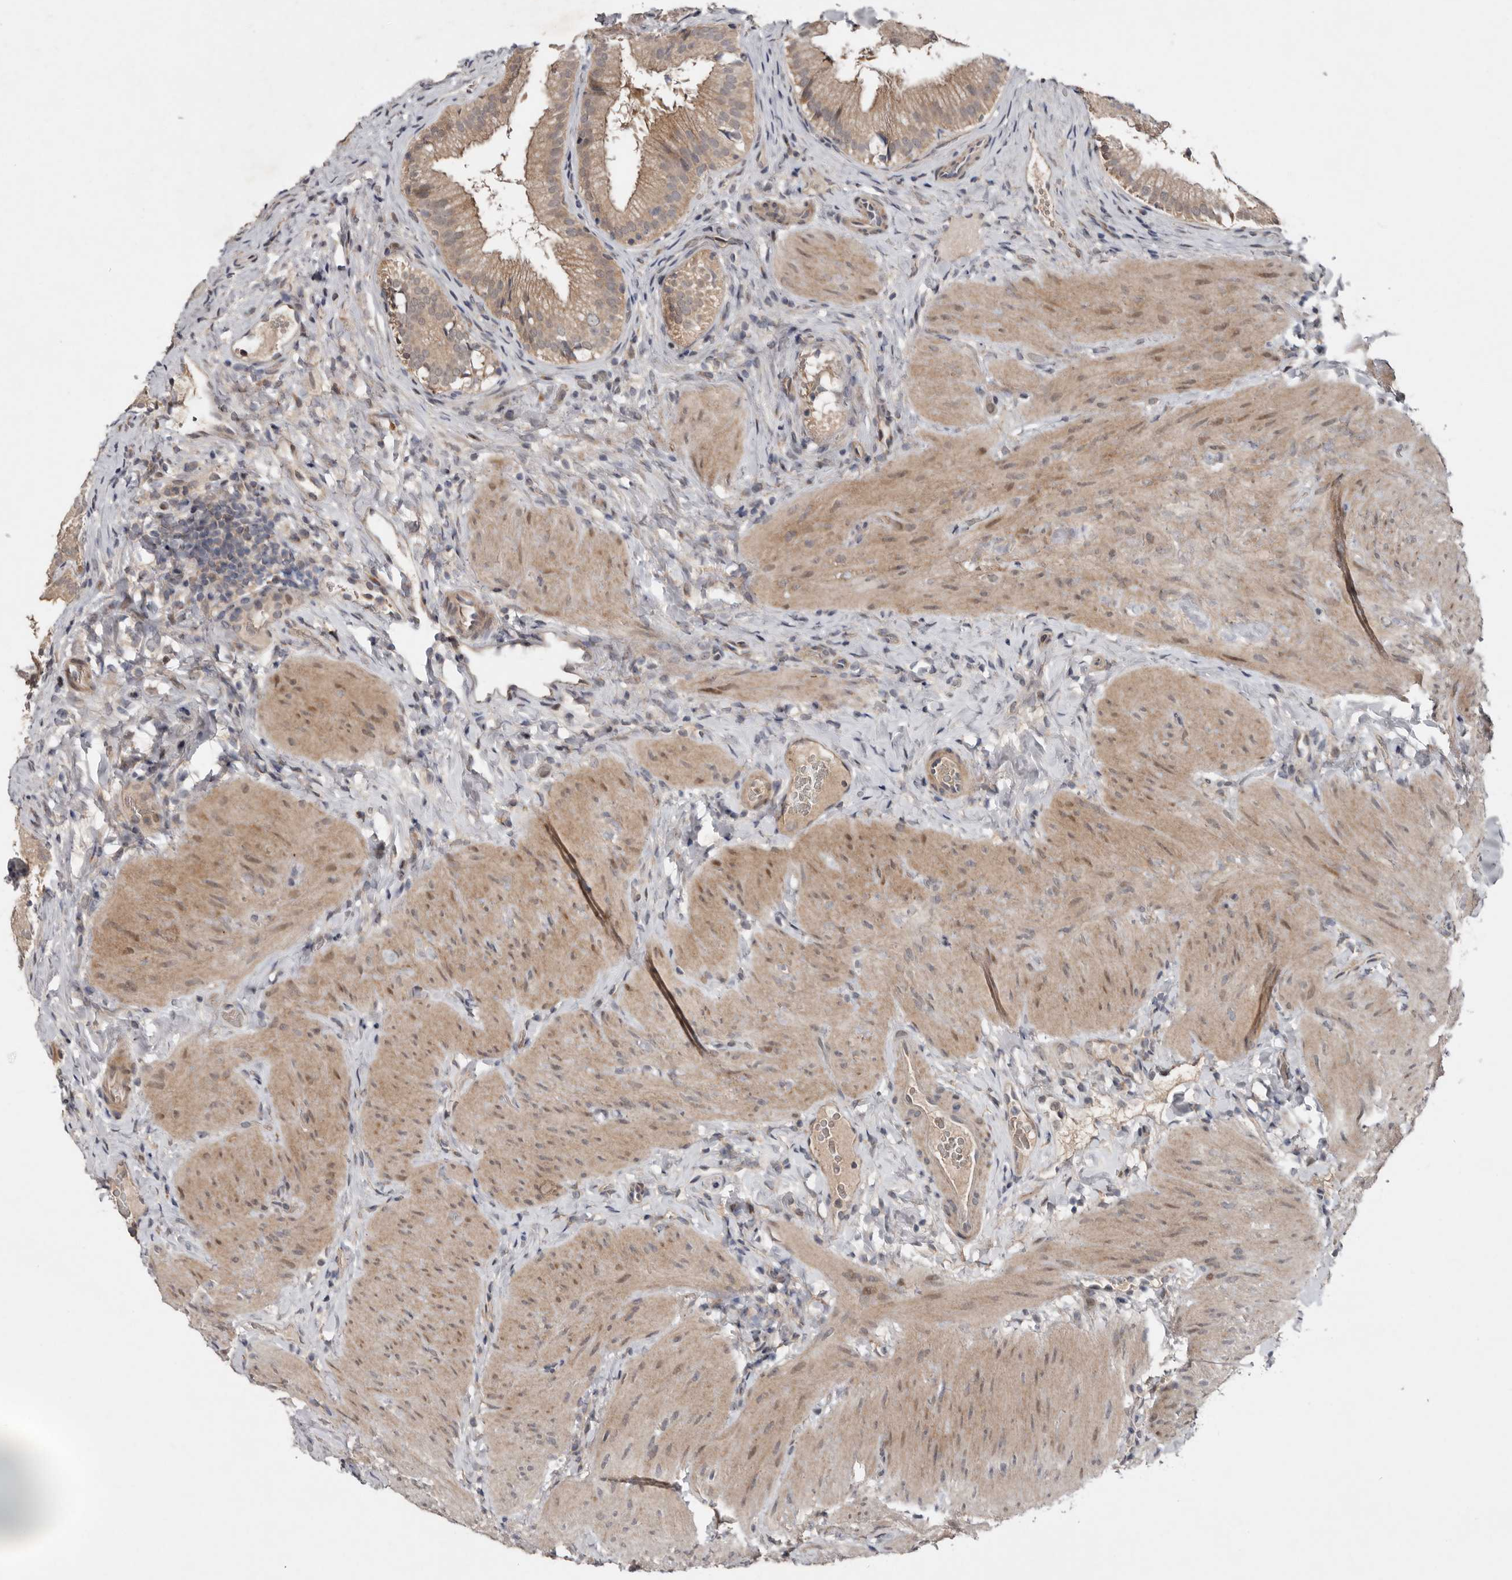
{"staining": {"intensity": "moderate", "quantity": ">75%", "location": "cytoplasmic/membranous,nuclear"}, "tissue": "gallbladder", "cell_type": "Glandular cells", "image_type": "normal", "snomed": [{"axis": "morphology", "description": "Normal tissue, NOS"}, {"axis": "topography", "description": "Gallbladder"}], "caption": "Moderate cytoplasmic/membranous,nuclear protein expression is present in about >75% of glandular cells in gallbladder.", "gene": "CHML", "patient": {"sex": "female", "age": 30}}